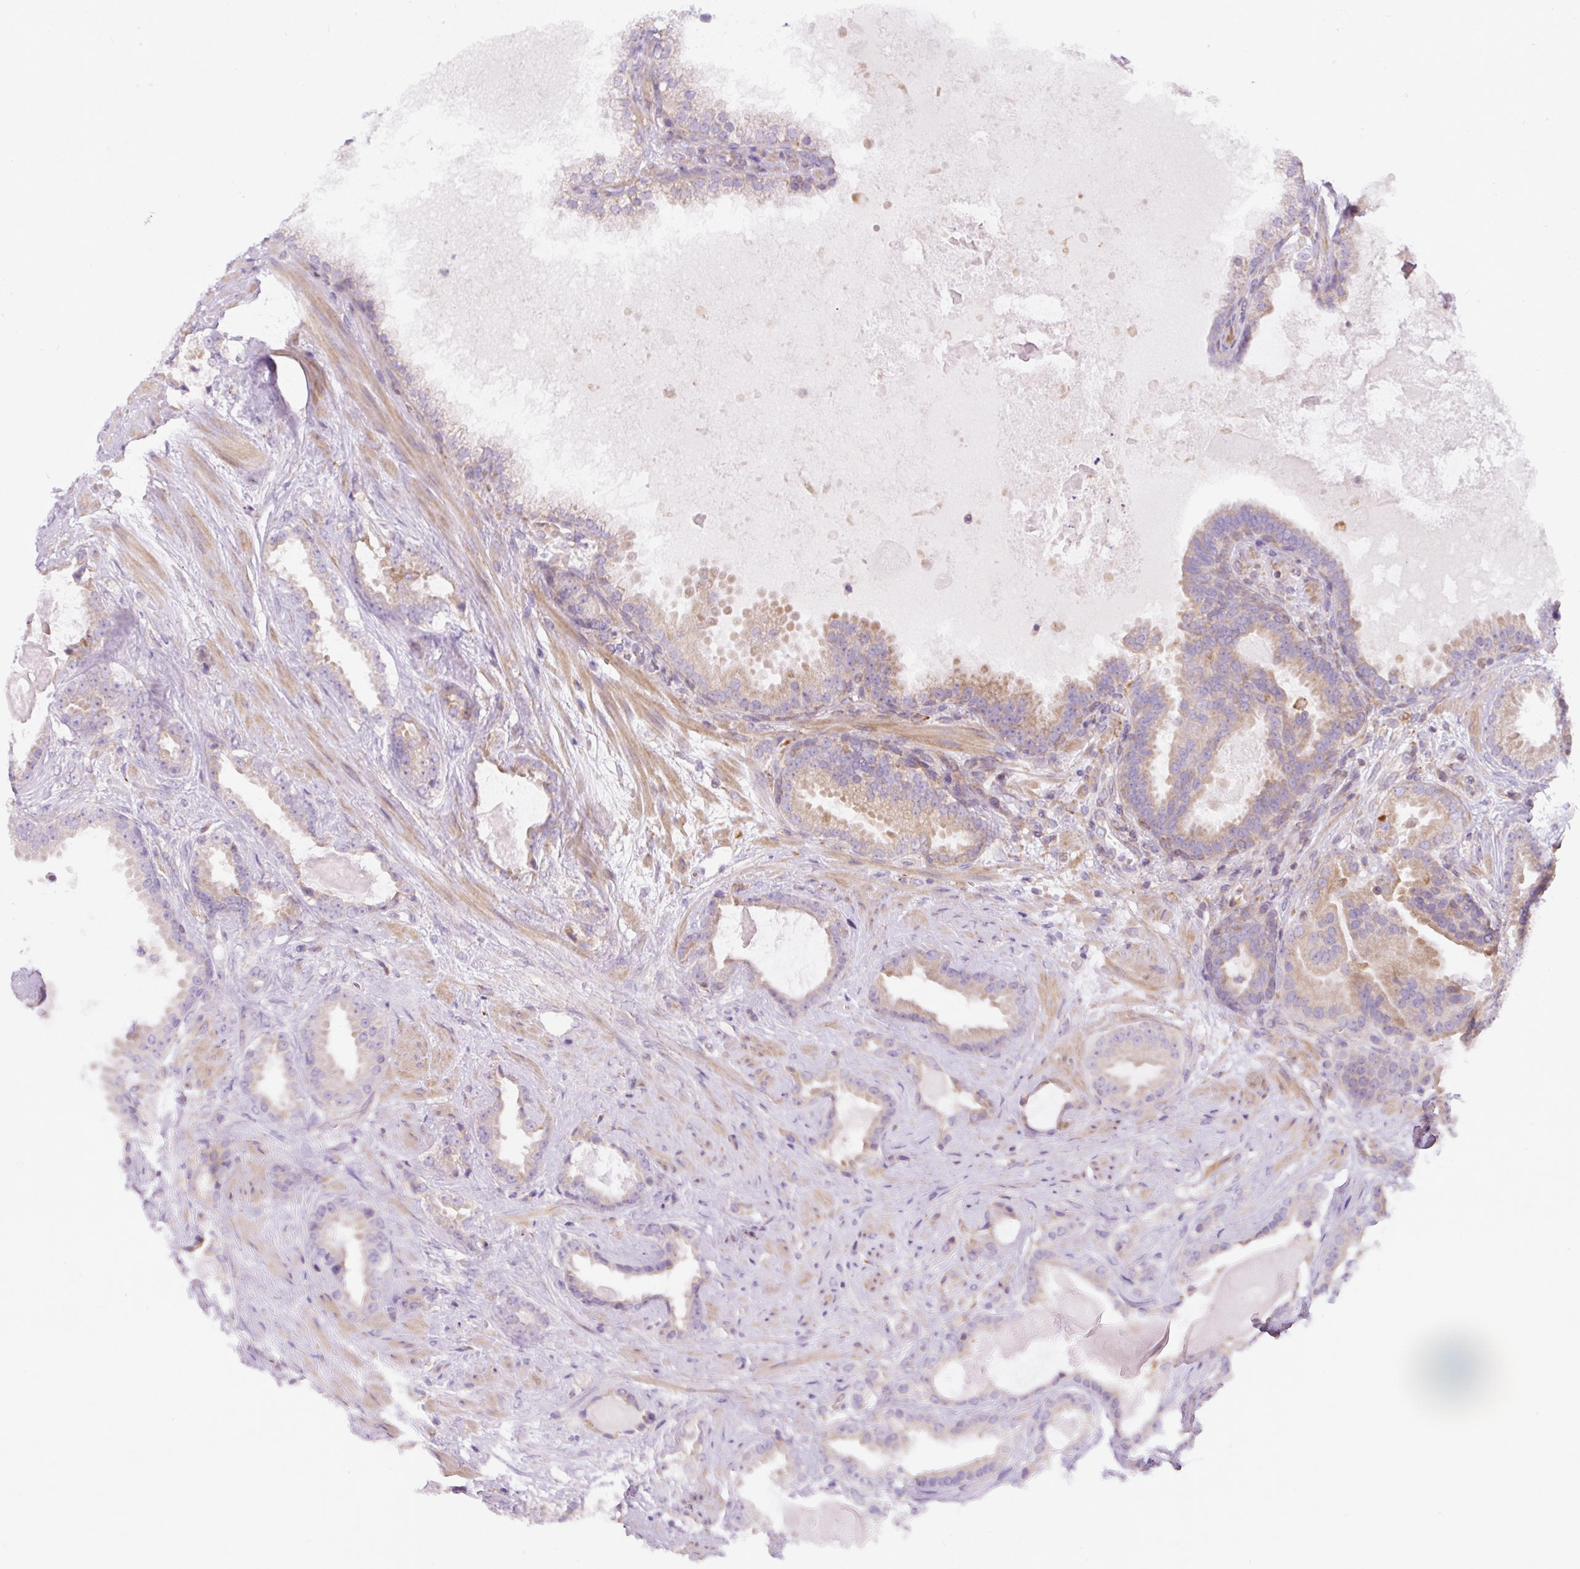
{"staining": {"intensity": "weak", "quantity": "<25%", "location": "cytoplasmic/membranous"}, "tissue": "prostate cancer", "cell_type": "Tumor cells", "image_type": "cancer", "snomed": [{"axis": "morphology", "description": "Adenocarcinoma, Low grade"}, {"axis": "topography", "description": "Prostate"}], "caption": "This is an immunohistochemistry (IHC) micrograph of human prostate adenocarcinoma (low-grade). There is no staining in tumor cells.", "gene": "ERAP2", "patient": {"sex": "male", "age": 62}}